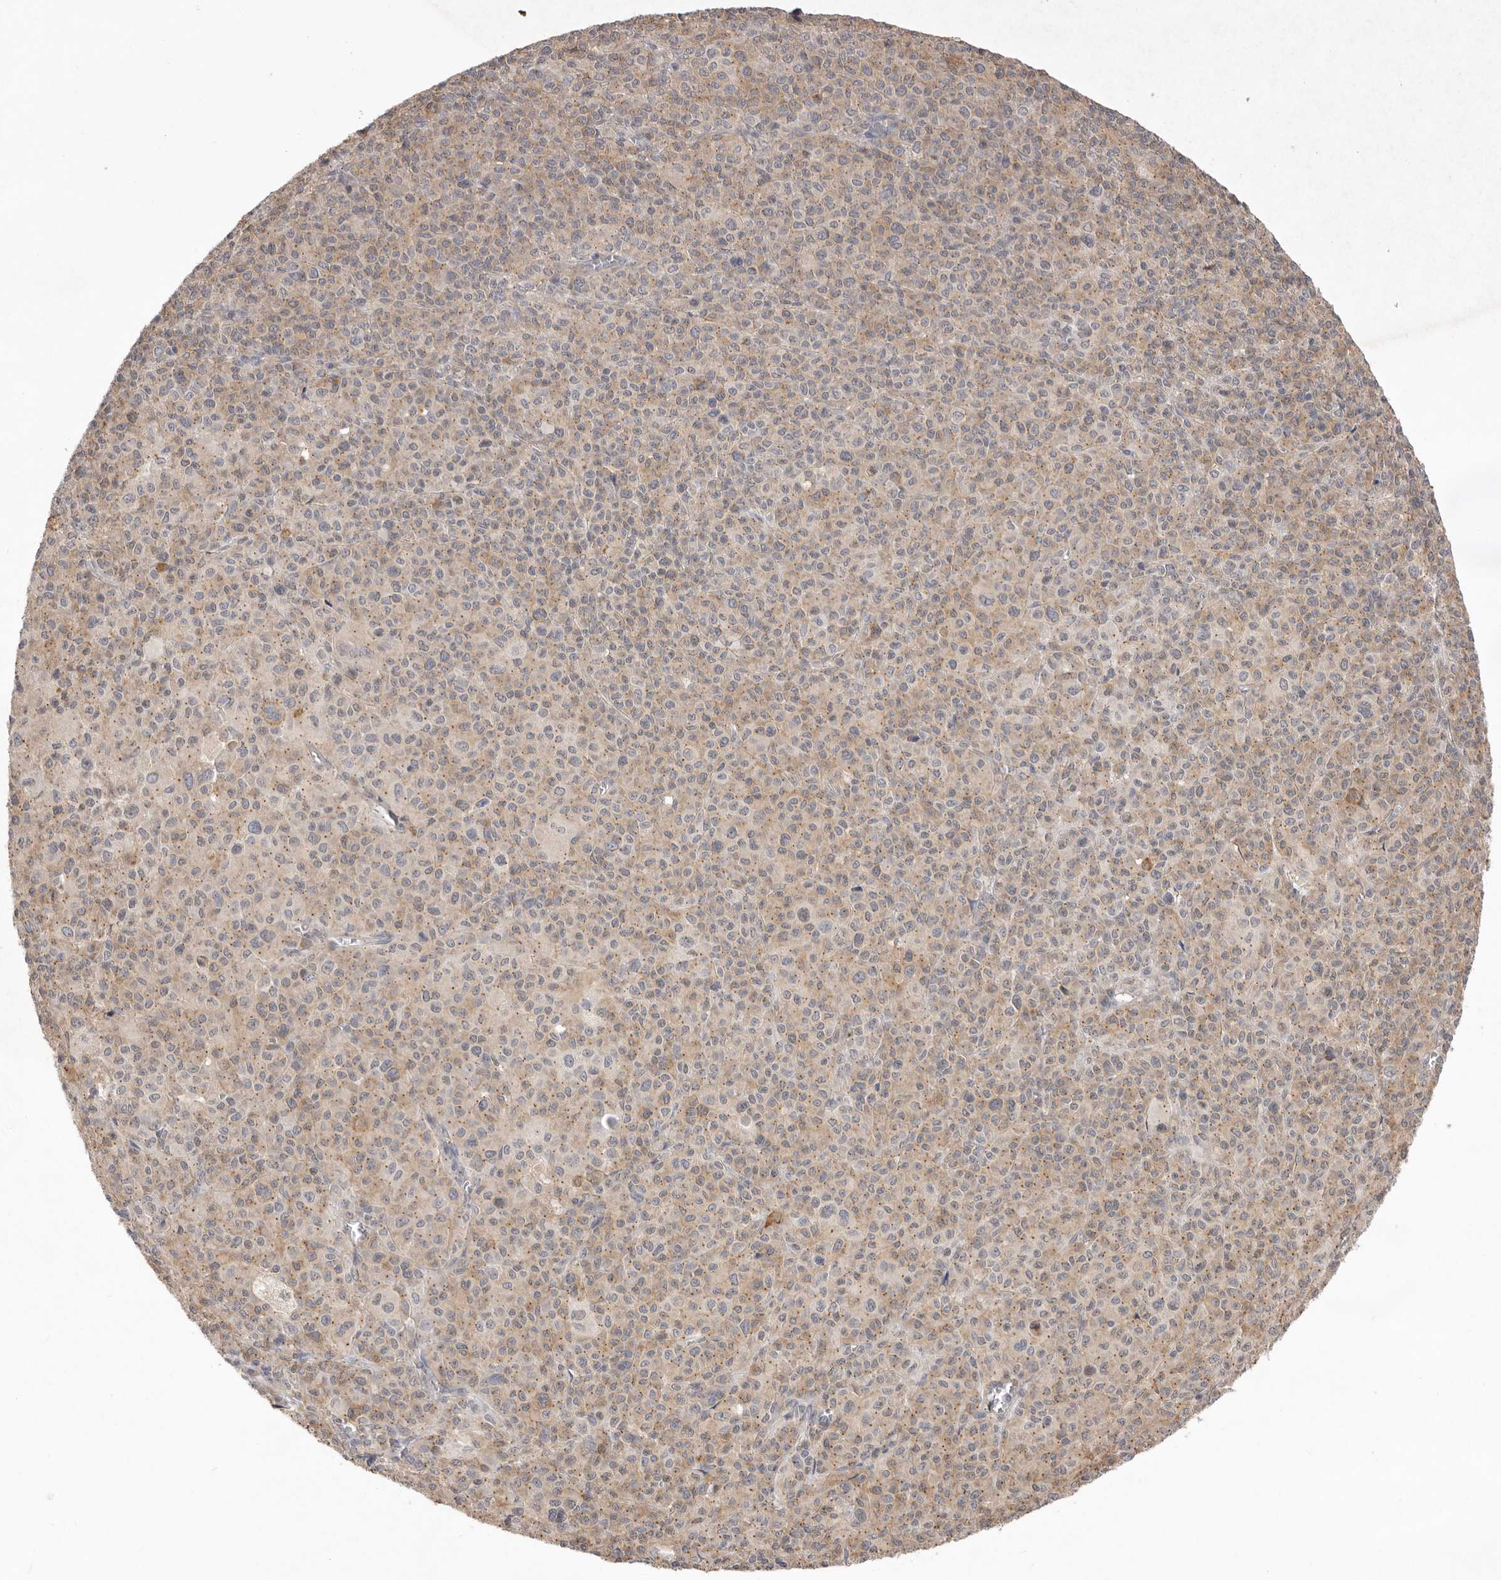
{"staining": {"intensity": "weak", "quantity": ">75%", "location": "cytoplasmic/membranous"}, "tissue": "melanoma", "cell_type": "Tumor cells", "image_type": "cancer", "snomed": [{"axis": "morphology", "description": "Malignant melanoma, Metastatic site"}, {"axis": "topography", "description": "Skin"}], "caption": "Protein staining of melanoma tissue shows weak cytoplasmic/membranous staining in about >75% of tumor cells.", "gene": "TLR3", "patient": {"sex": "female", "age": 74}}